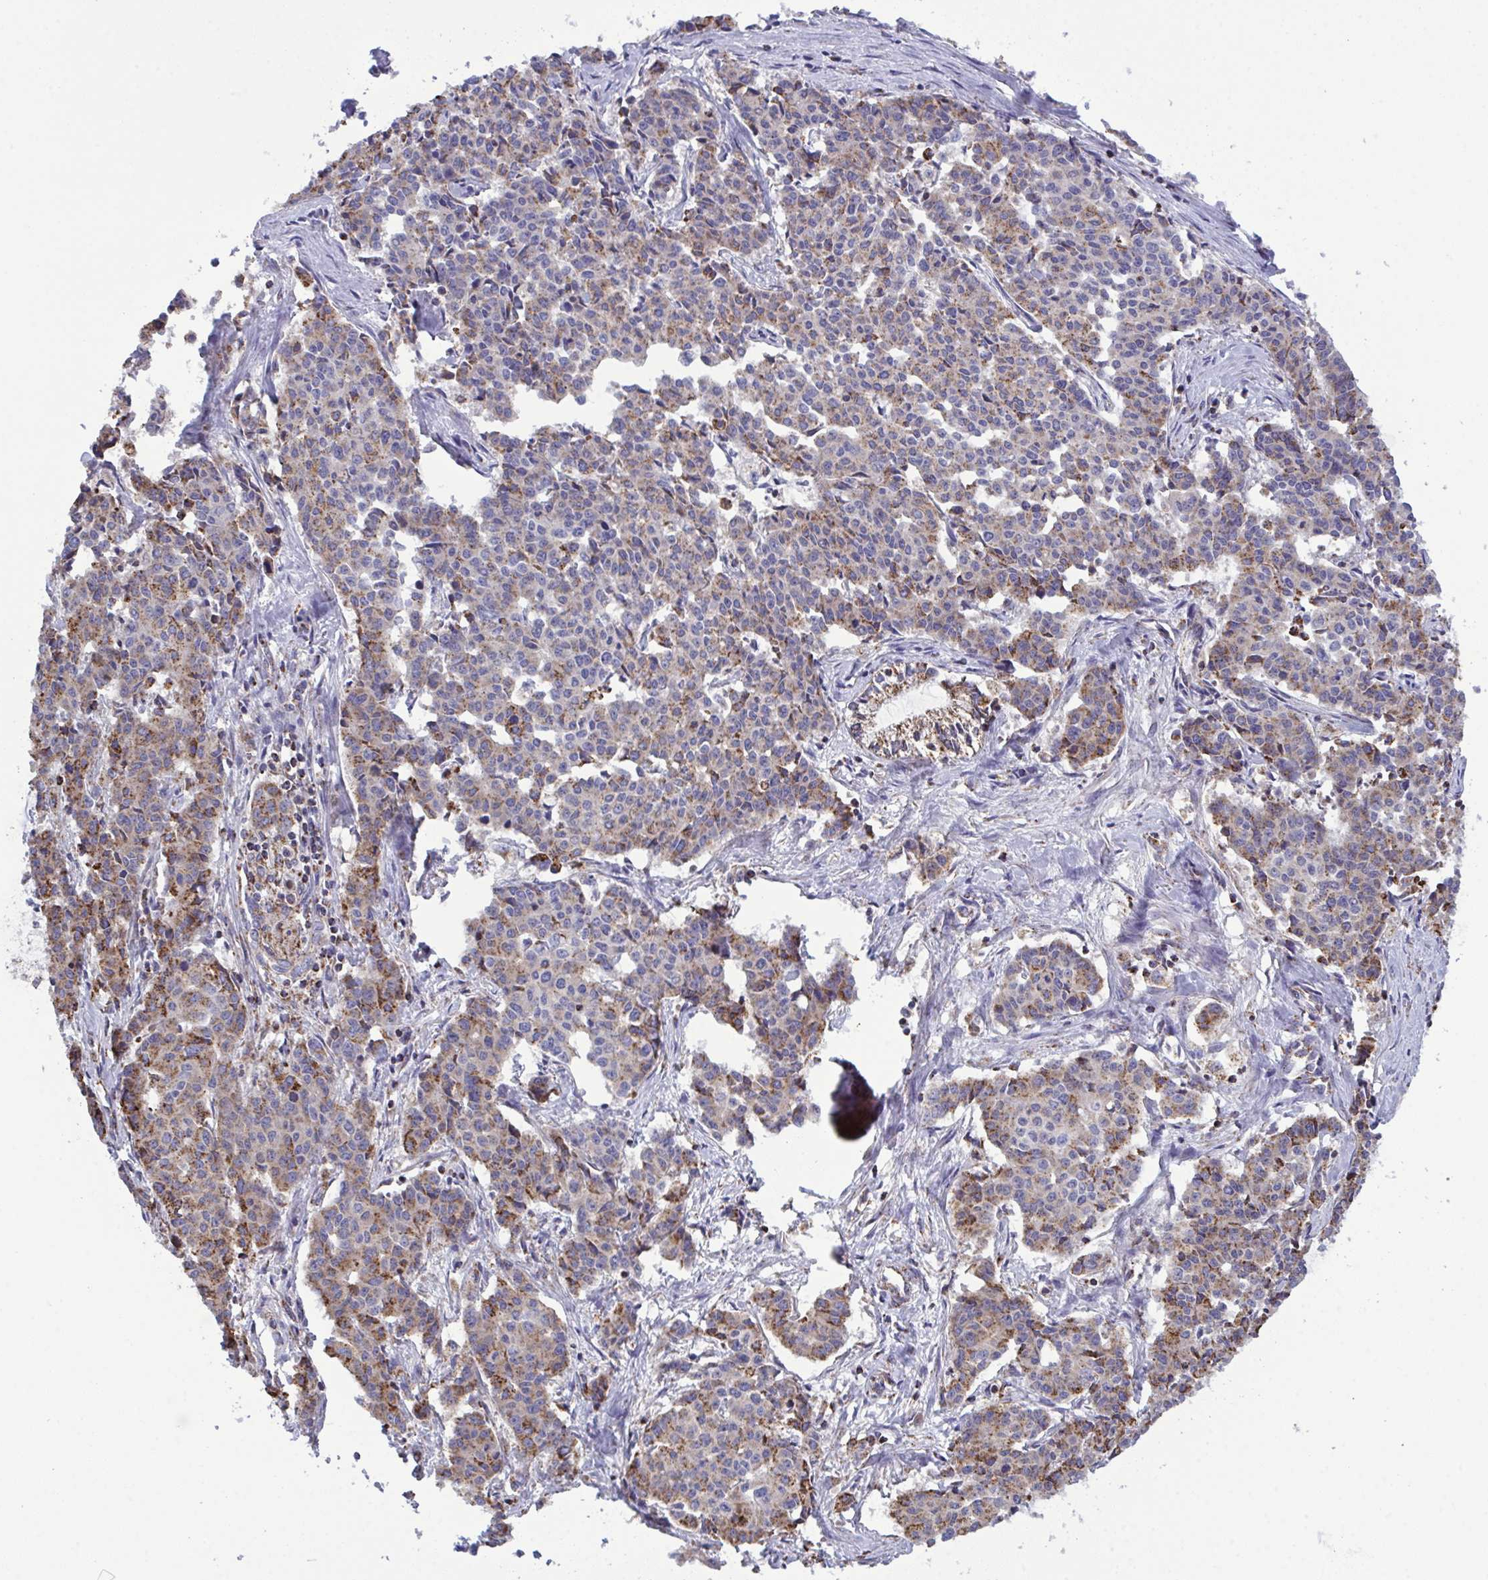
{"staining": {"intensity": "weak", "quantity": ">75%", "location": "cytoplasmic/membranous"}, "tissue": "cervical cancer", "cell_type": "Tumor cells", "image_type": "cancer", "snomed": [{"axis": "morphology", "description": "Squamous cell carcinoma, NOS"}, {"axis": "topography", "description": "Cervix"}], "caption": "This histopathology image demonstrates cervical cancer (squamous cell carcinoma) stained with IHC to label a protein in brown. The cytoplasmic/membranous of tumor cells show weak positivity for the protein. Nuclei are counter-stained blue.", "gene": "CSDE1", "patient": {"sex": "female", "age": 28}}